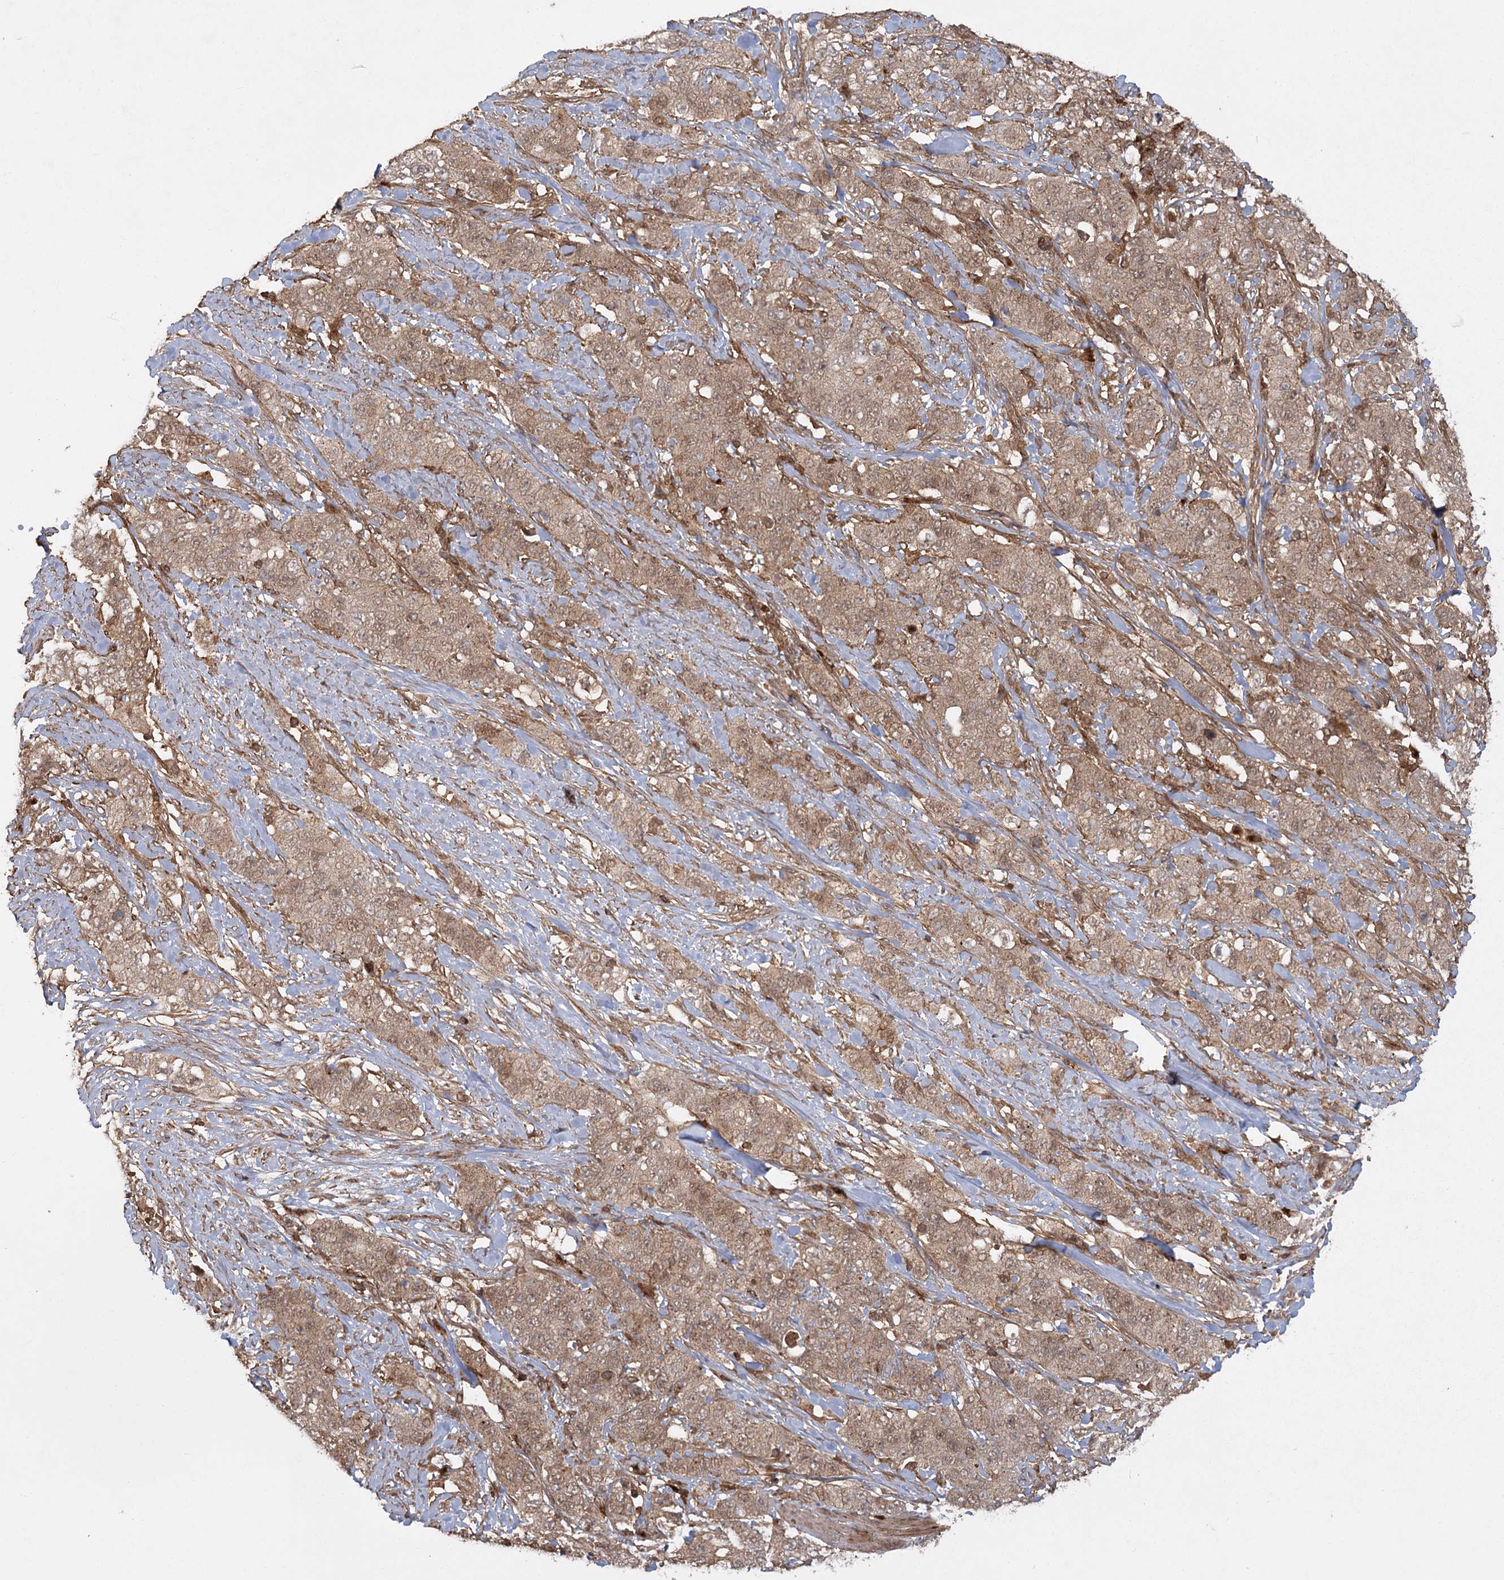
{"staining": {"intensity": "moderate", "quantity": ">75%", "location": "cytoplasmic/membranous"}, "tissue": "stomach cancer", "cell_type": "Tumor cells", "image_type": "cancer", "snomed": [{"axis": "morphology", "description": "Adenocarcinoma, NOS"}, {"axis": "topography", "description": "Stomach"}], "caption": "This image displays adenocarcinoma (stomach) stained with immunohistochemistry (IHC) to label a protein in brown. The cytoplasmic/membranous of tumor cells show moderate positivity for the protein. Nuclei are counter-stained blue.", "gene": "MDFIC", "patient": {"sex": "male", "age": 48}}